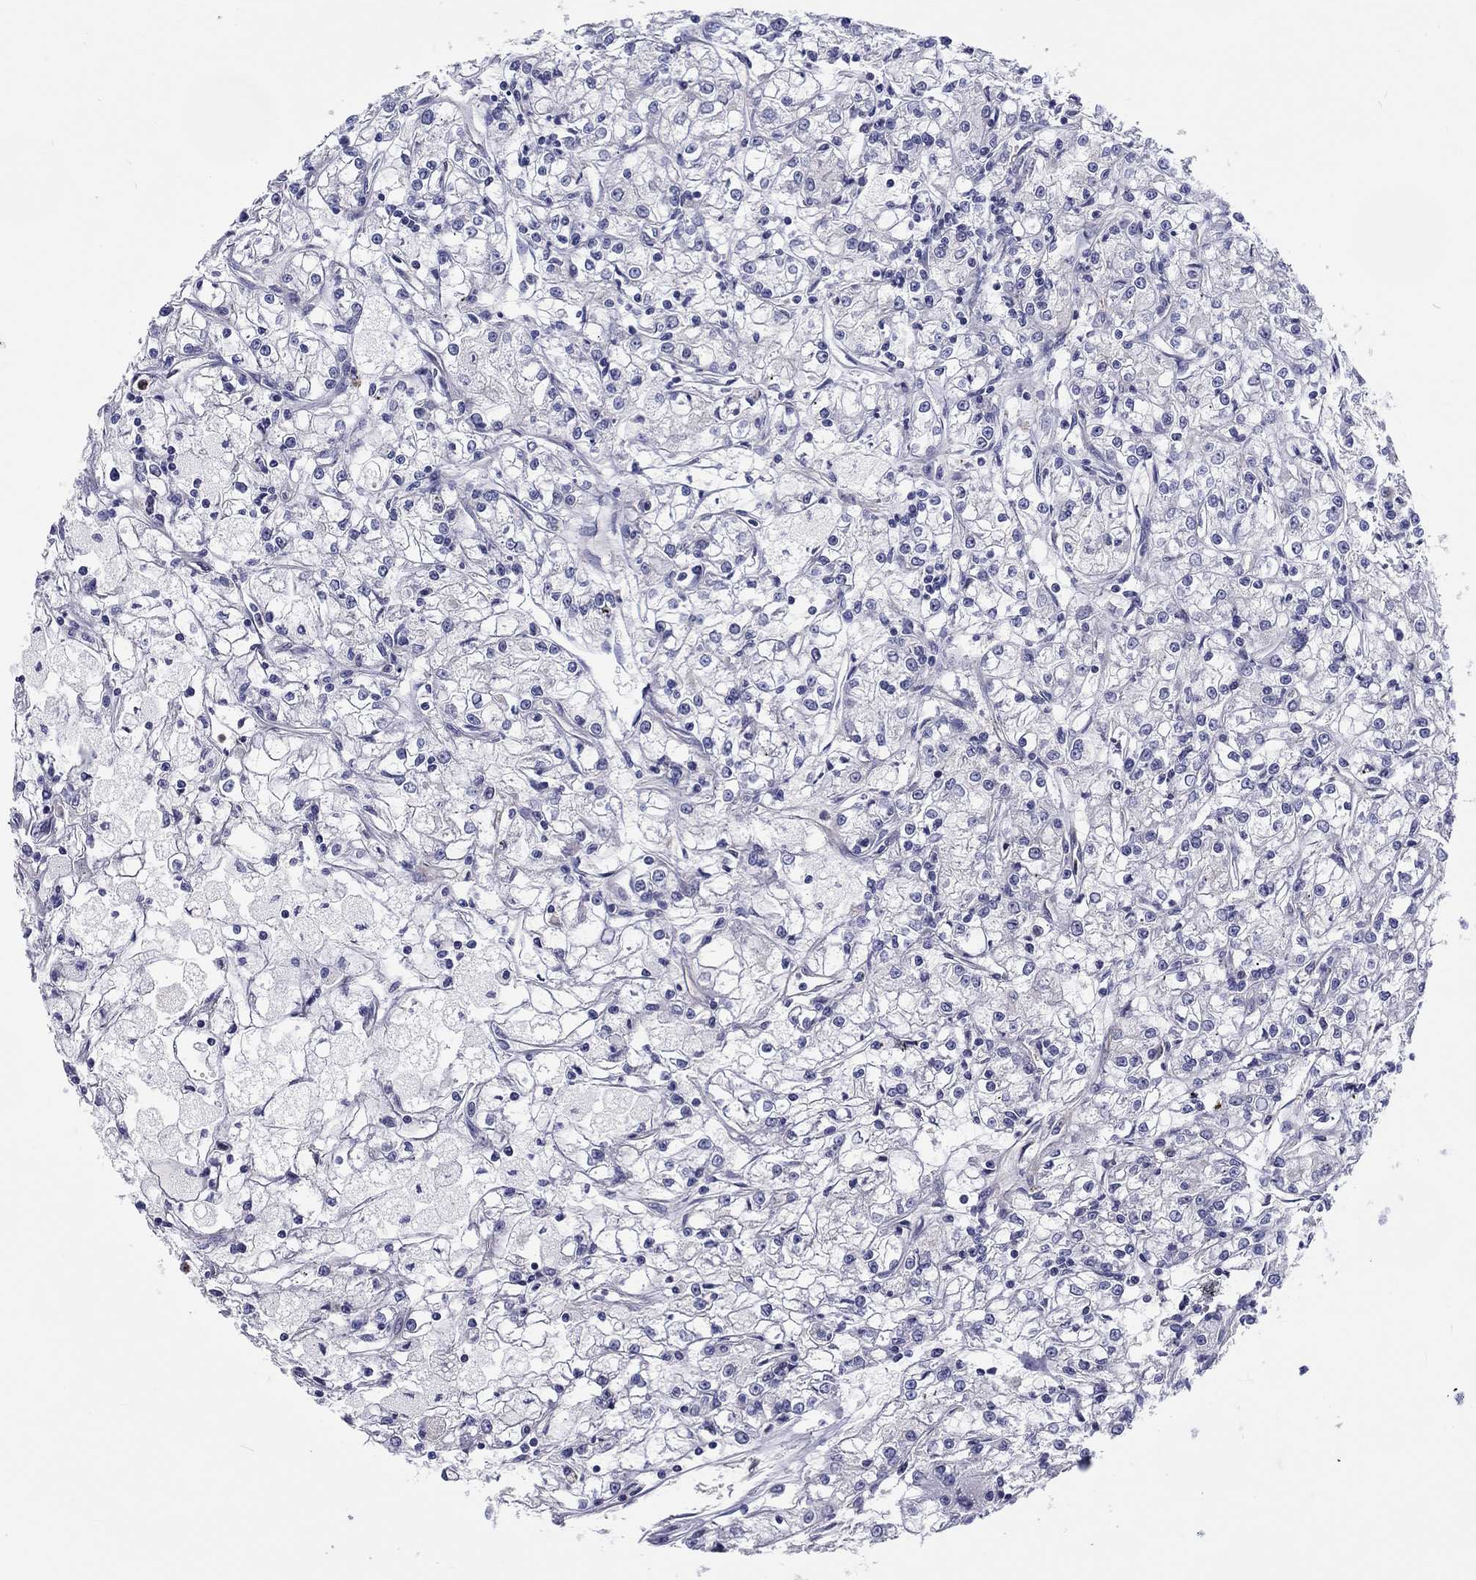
{"staining": {"intensity": "negative", "quantity": "none", "location": "none"}, "tissue": "renal cancer", "cell_type": "Tumor cells", "image_type": "cancer", "snomed": [{"axis": "morphology", "description": "Adenocarcinoma, NOS"}, {"axis": "topography", "description": "Kidney"}], "caption": "Tumor cells show no significant expression in renal cancer.", "gene": "ABCG4", "patient": {"sex": "female", "age": 59}}